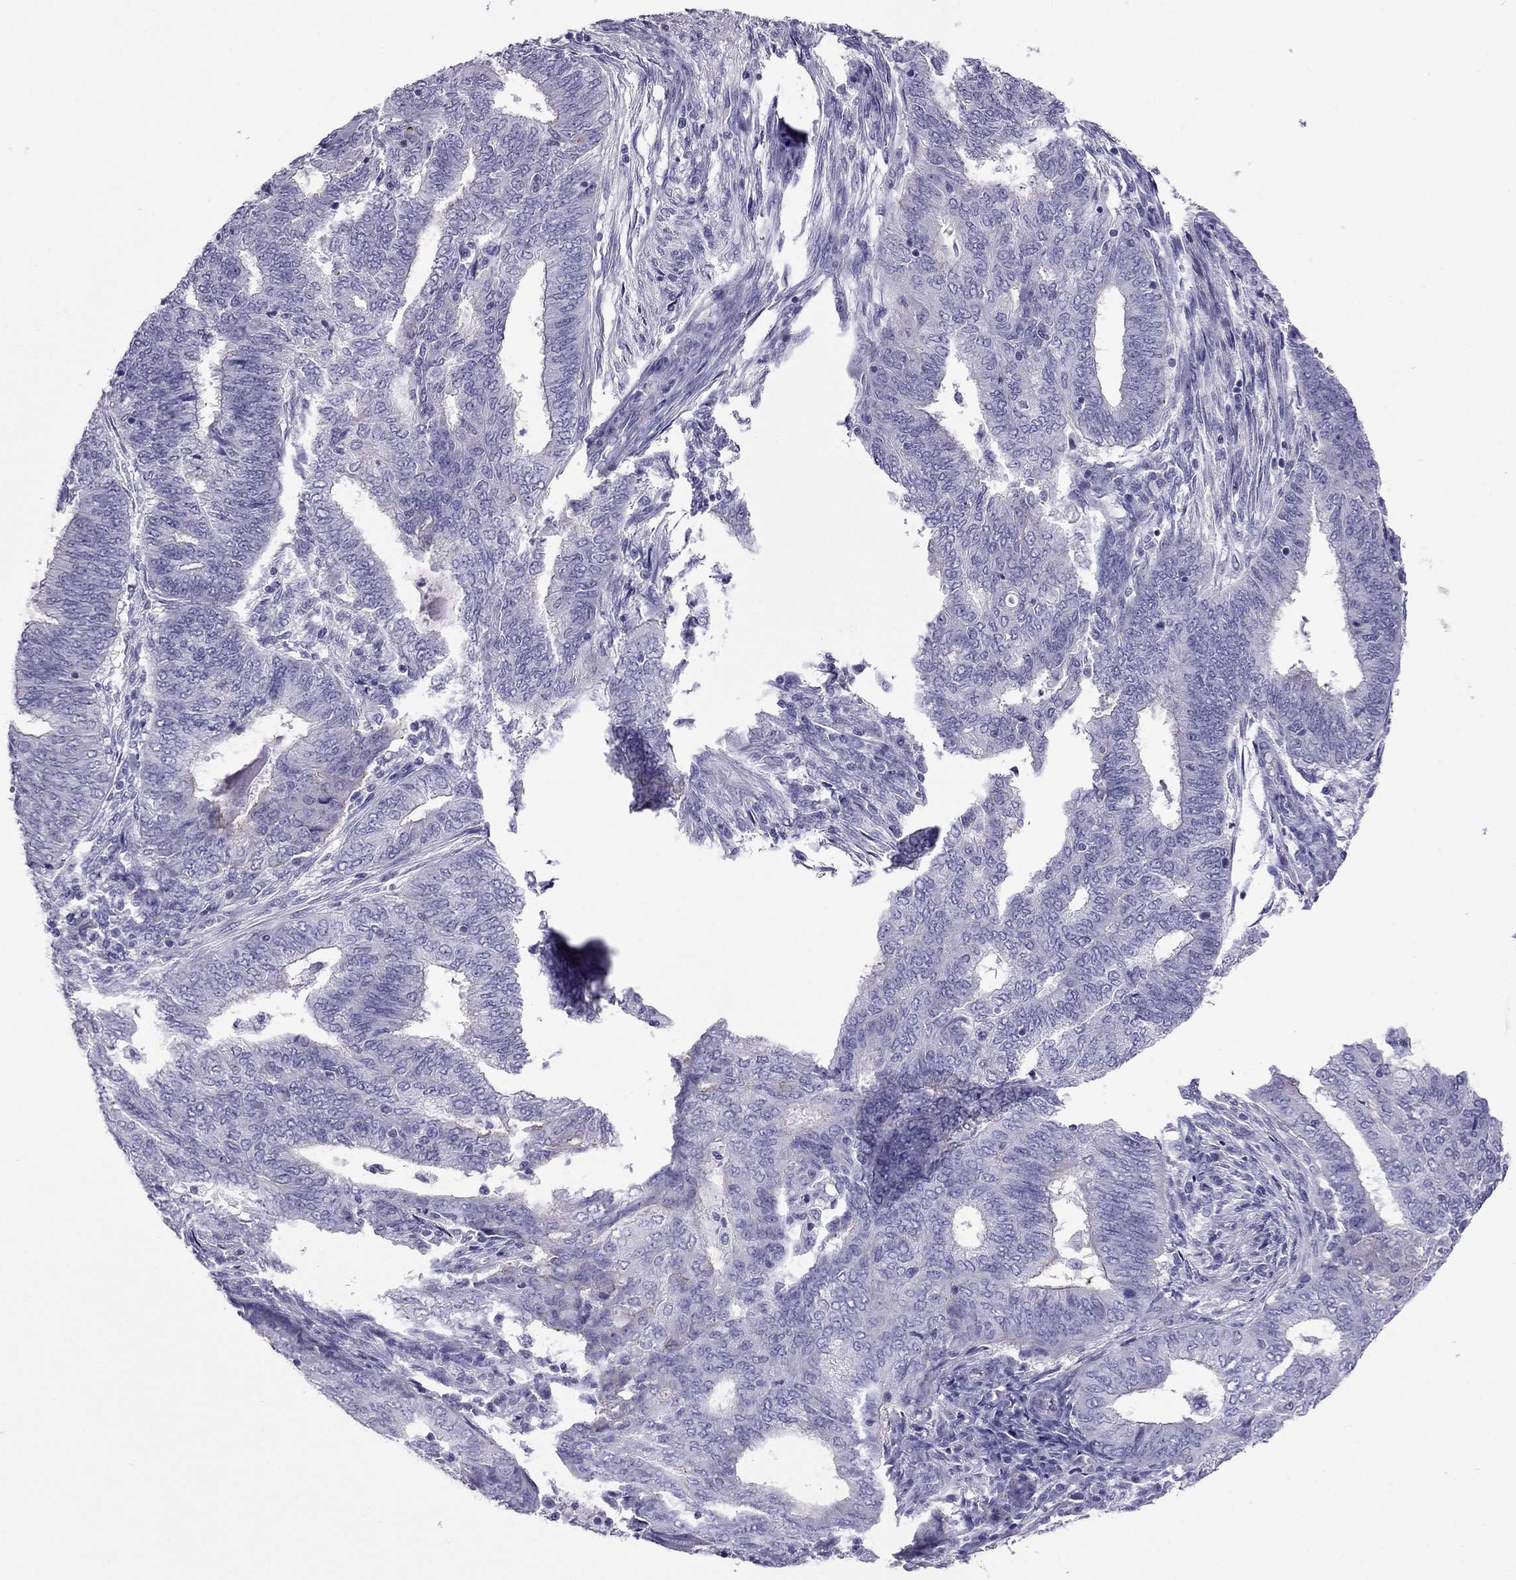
{"staining": {"intensity": "negative", "quantity": "none", "location": "none"}, "tissue": "endometrial cancer", "cell_type": "Tumor cells", "image_type": "cancer", "snomed": [{"axis": "morphology", "description": "Adenocarcinoma, NOS"}, {"axis": "topography", "description": "Endometrium"}], "caption": "There is no significant positivity in tumor cells of endometrial adenocarcinoma.", "gene": "MYL11", "patient": {"sex": "female", "age": 62}}